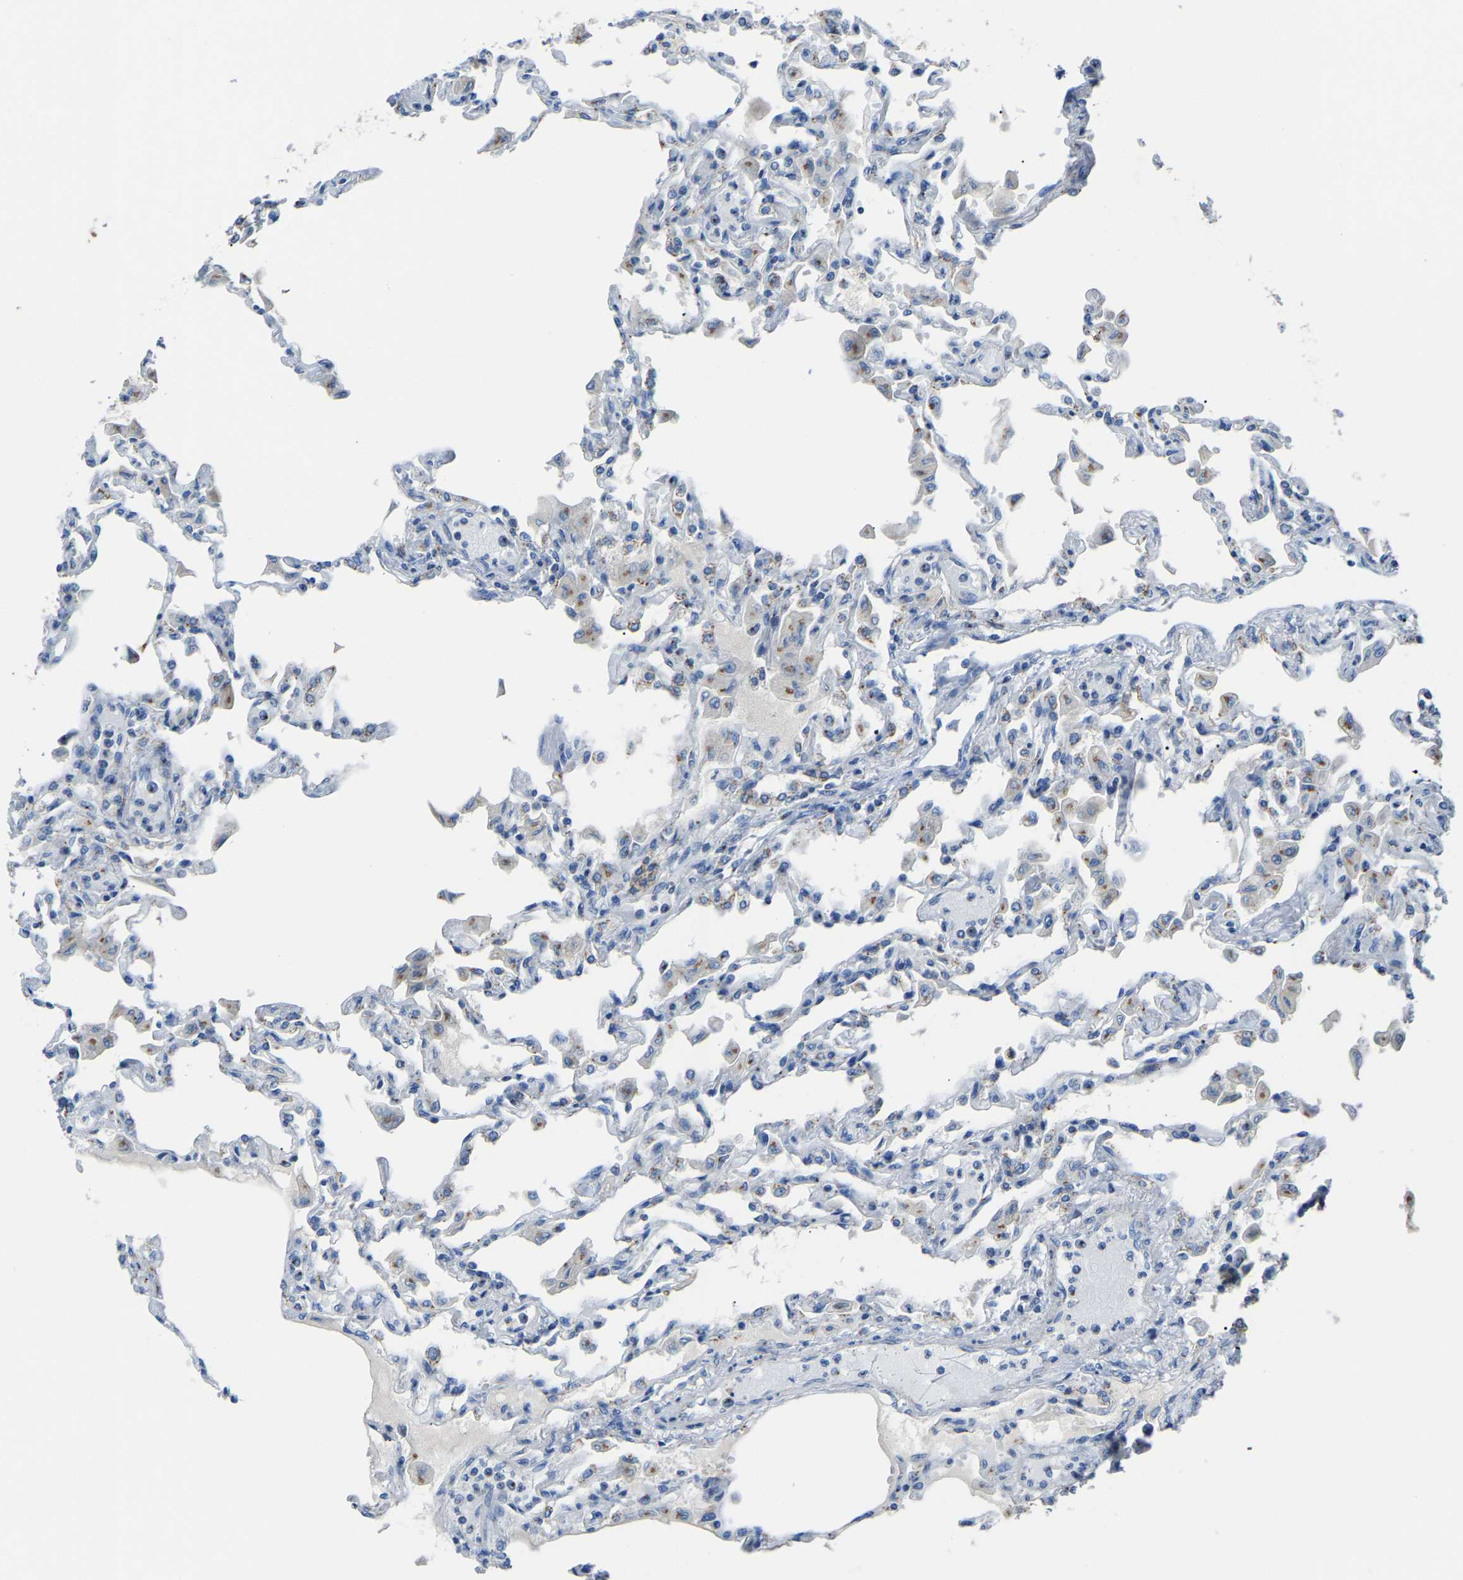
{"staining": {"intensity": "negative", "quantity": "none", "location": "none"}, "tissue": "lung", "cell_type": "Alveolar cells", "image_type": "normal", "snomed": [{"axis": "morphology", "description": "Normal tissue, NOS"}, {"axis": "topography", "description": "Bronchus"}, {"axis": "topography", "description": "Lung"}], "caption": "A high-resolution micrograph shows immunohistochemistry (IHC) staining of unremarkable lung, which displays no significant staining in alveolar cells.", "gene": "CANT1", "patient": {"sex": "female", "age": 49}}